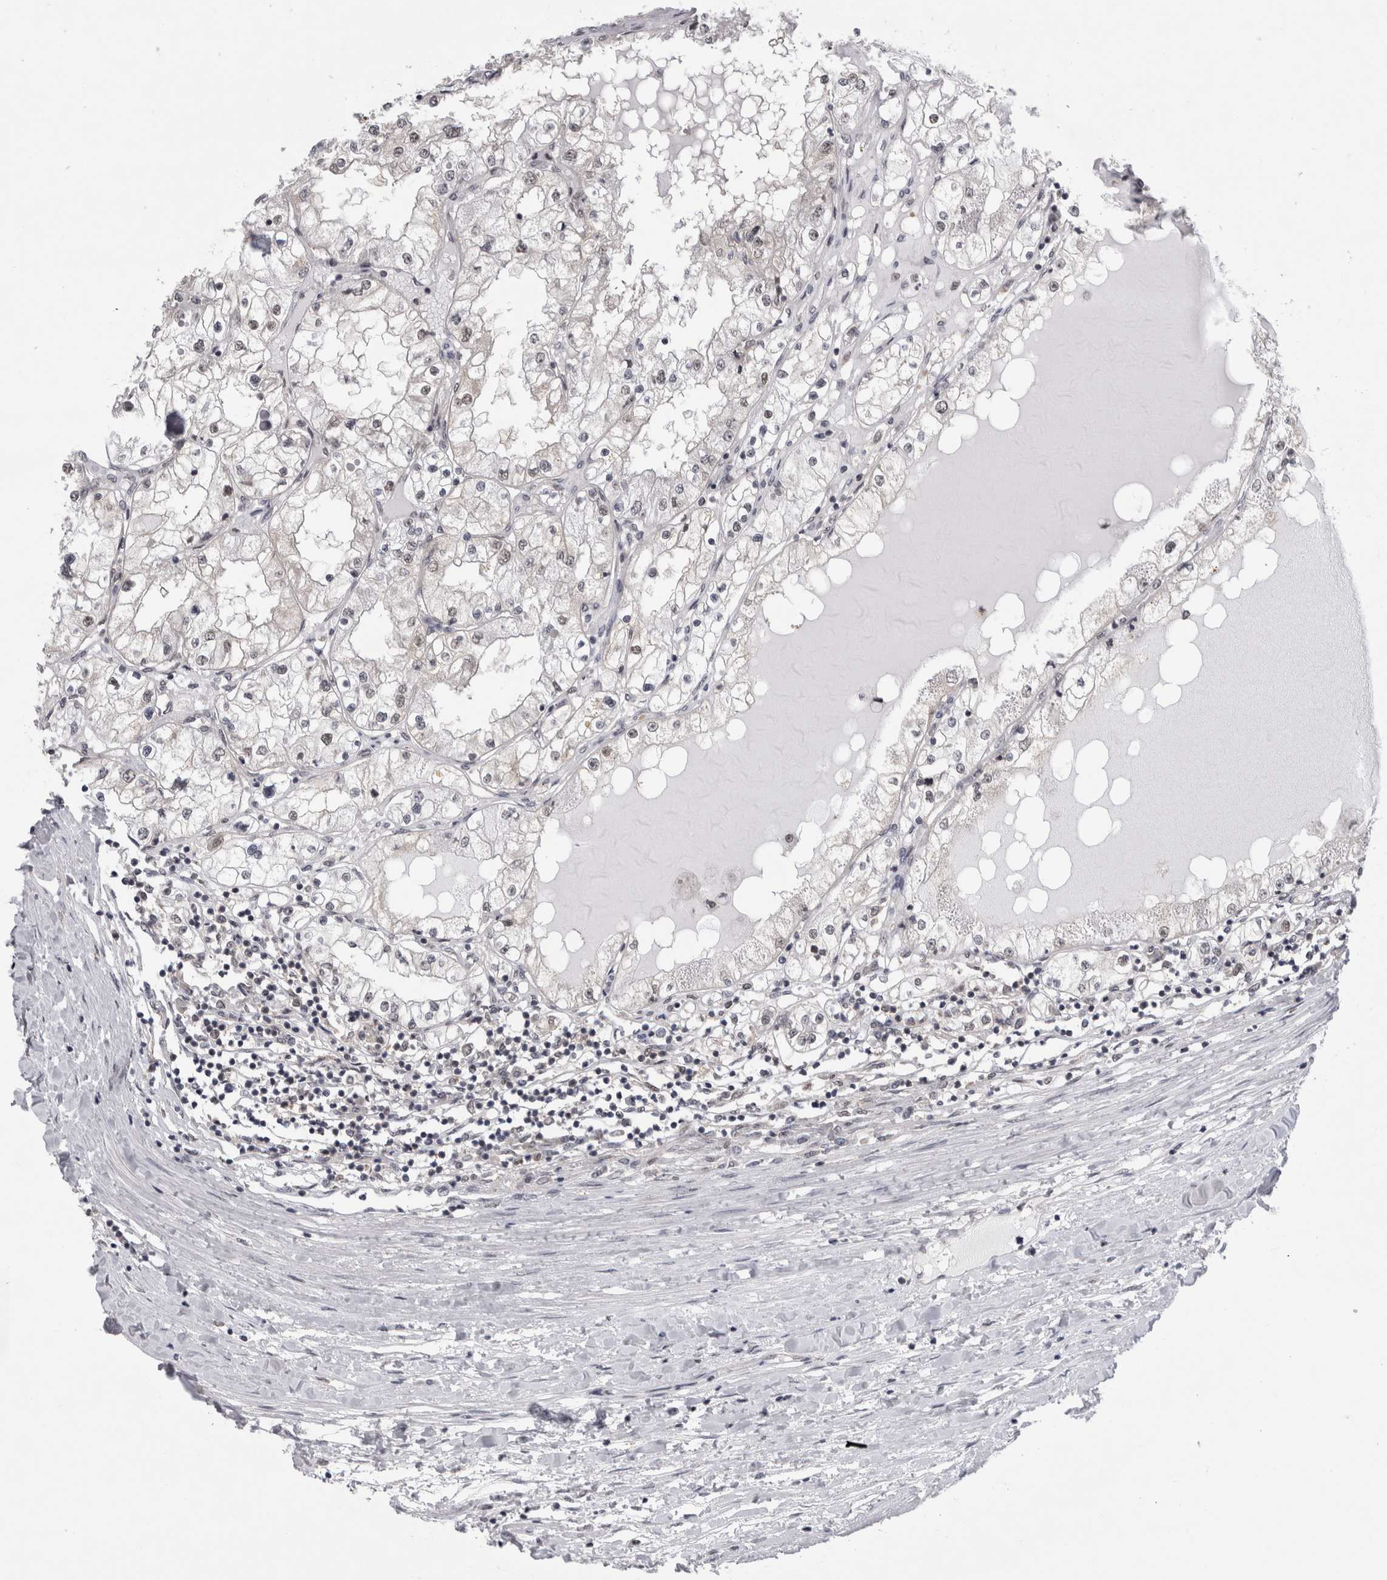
{"staining": {"intensity": "weak", "quantity": "<25%", "location": "nuclear"}, "tissue": "renal cancer", "cell_type": "Tumor cells", "image_type": "cancer", "snomed": [{"axis": "morphology", "description": "Adenocarcinoma, NOS"}, {"axis": "topography", "description": "Kidney"}], "caption": "Micrograph shows no significant protein expression in tumor cells of renal adenocarcinoma.", "gene": "PSMB2", "patient": {"sex": "male", "age": 68}}